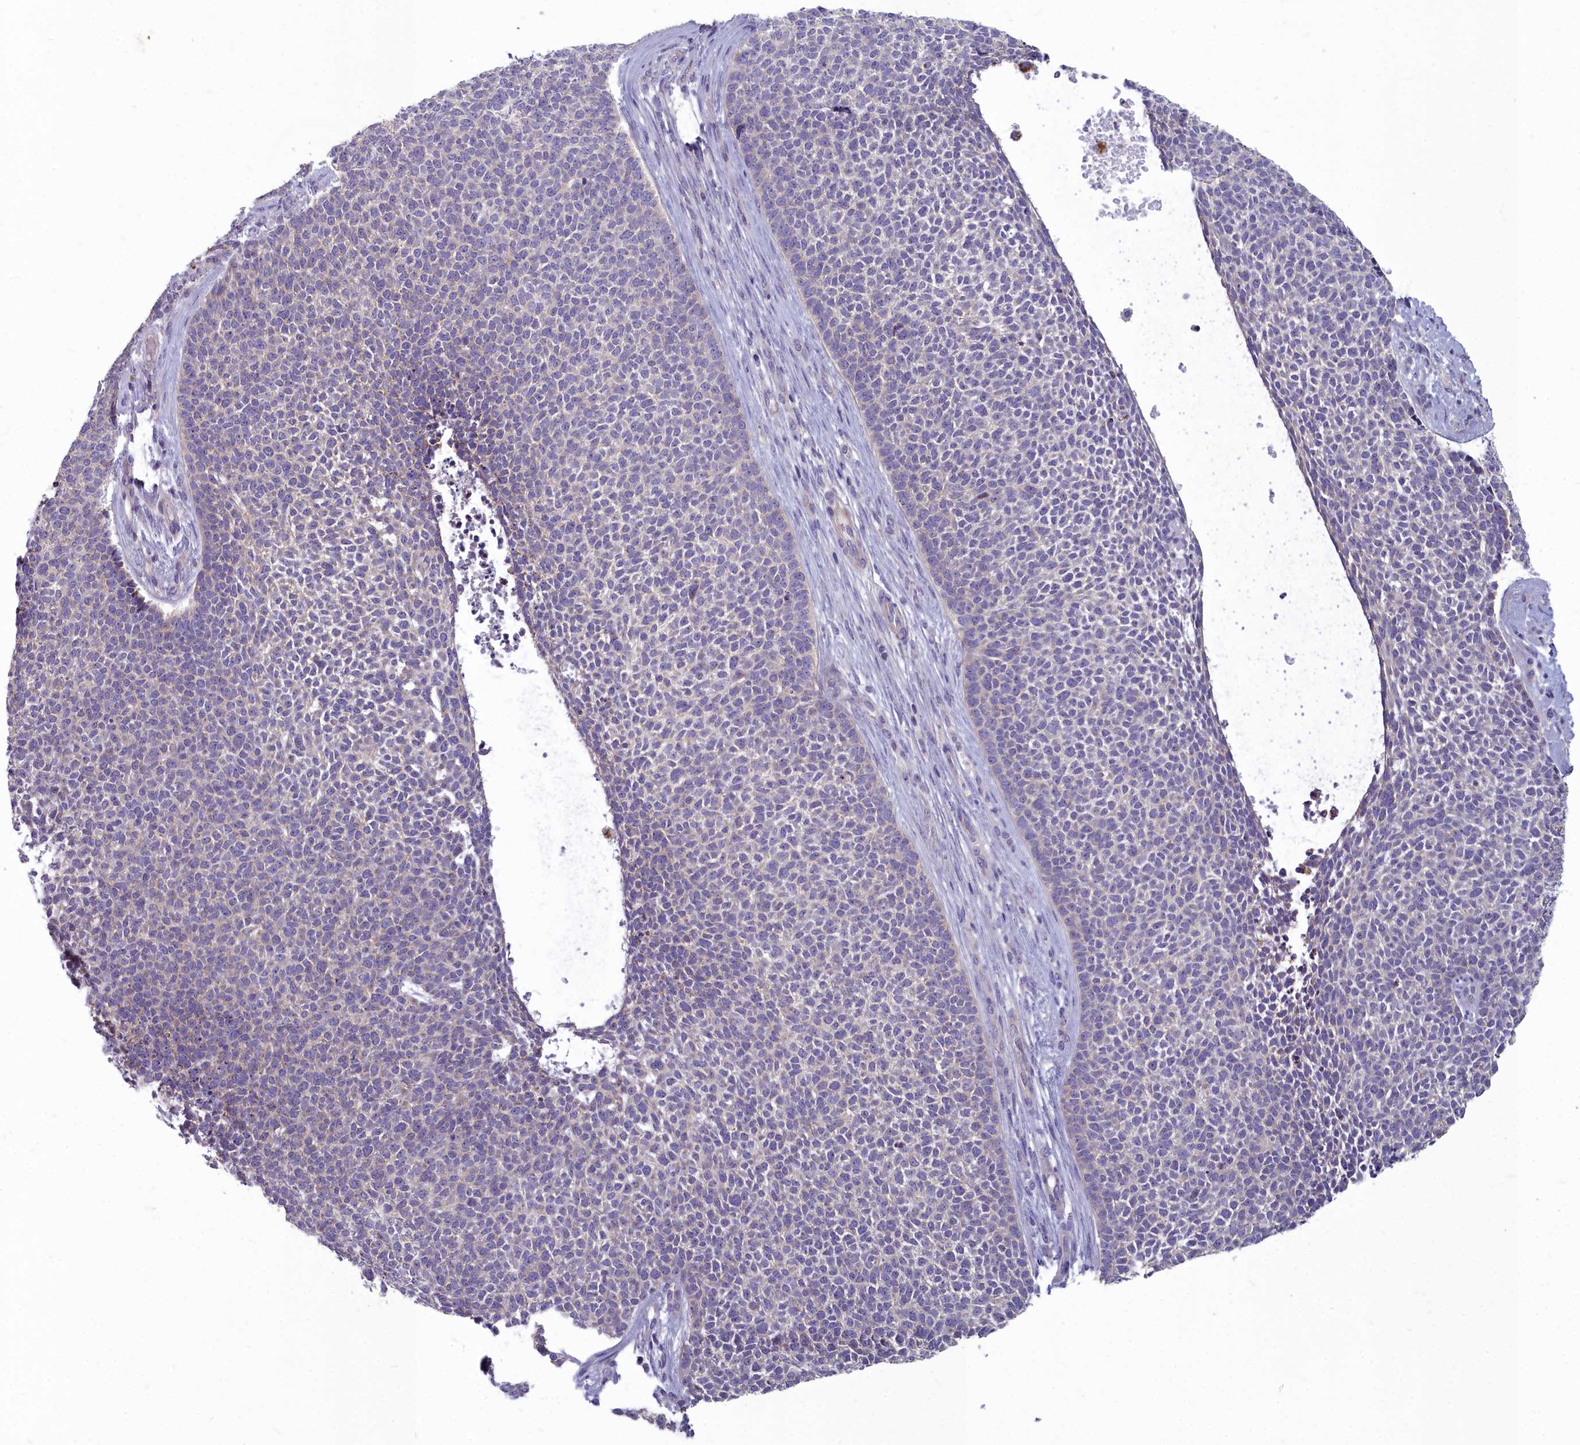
{"staining": {"intensity": "negative", "quantity": "none", "location": "none"}, "tissue": "skin cancer", "cell_type": "Tumor cells", "image_type": "cancer", "snomed": [{"axis": "morphology", "description": "Basal cell carcinoma"}, {"axis": "topography", "description": "Skin"}], "caption": "Protein analysis of skin cancer demonstrates no significant positivity in tumor cells.", "gene": "INSYN2A", "patient": {"sex": "female", "age": 84}}